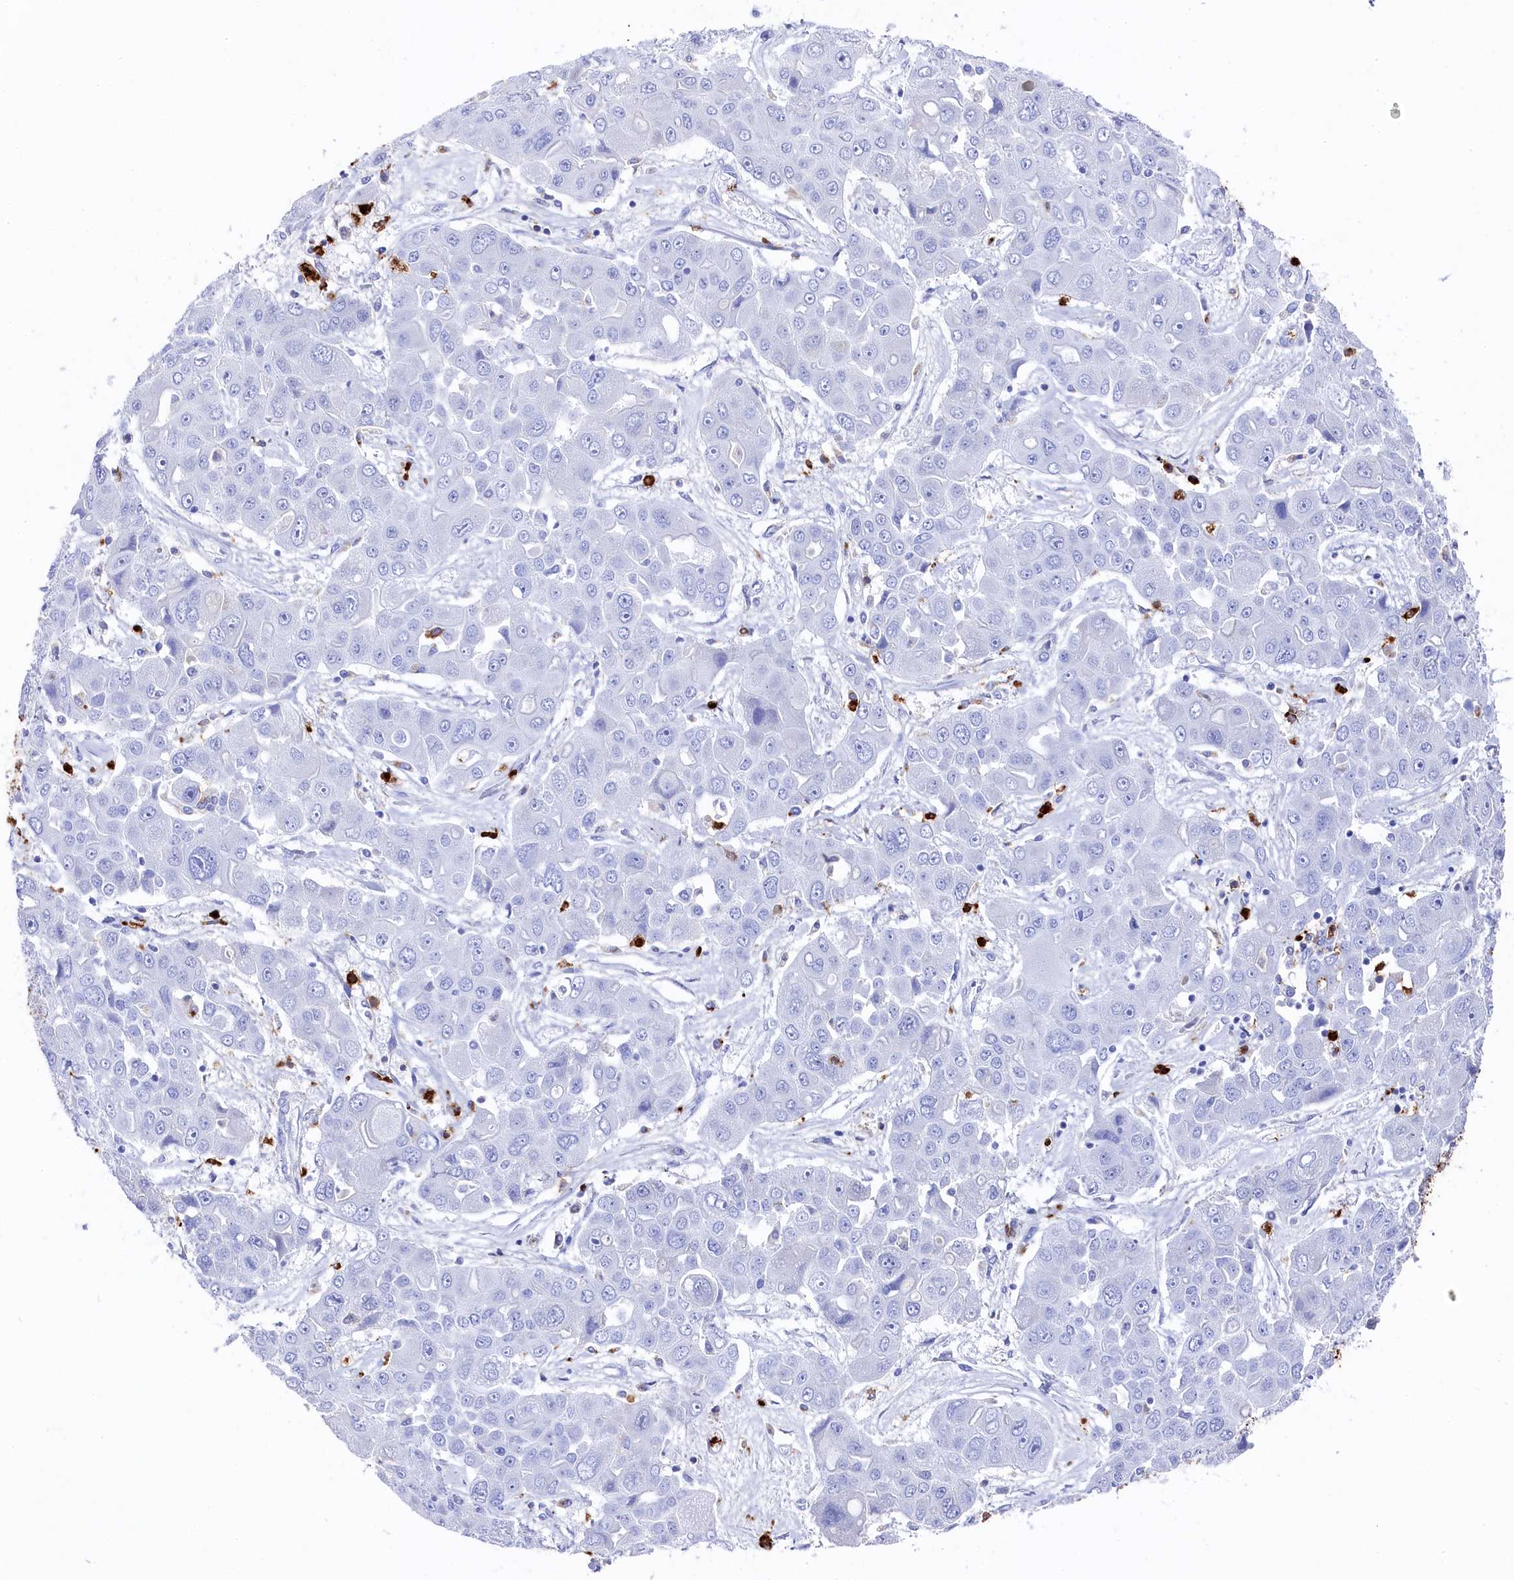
{"staining": {"intensity": "negative", "quantity": "none", "location": "none"}, "tissue": "liver cancer", "cell_type": "Tumor cells", "image_type": "cancer", "snomed": [{"axis": "morphology", "description": "Cholangiocarcinoma"}, {"axis": "topography", "description": "Liver"}], "caption": "Photomicrograph shows no significant protein staining in tumor cells of liver cancer. Nuclei are stained in blue.", "gene": "PLAC8", "patient": {"sex": "male", "age": 67}}